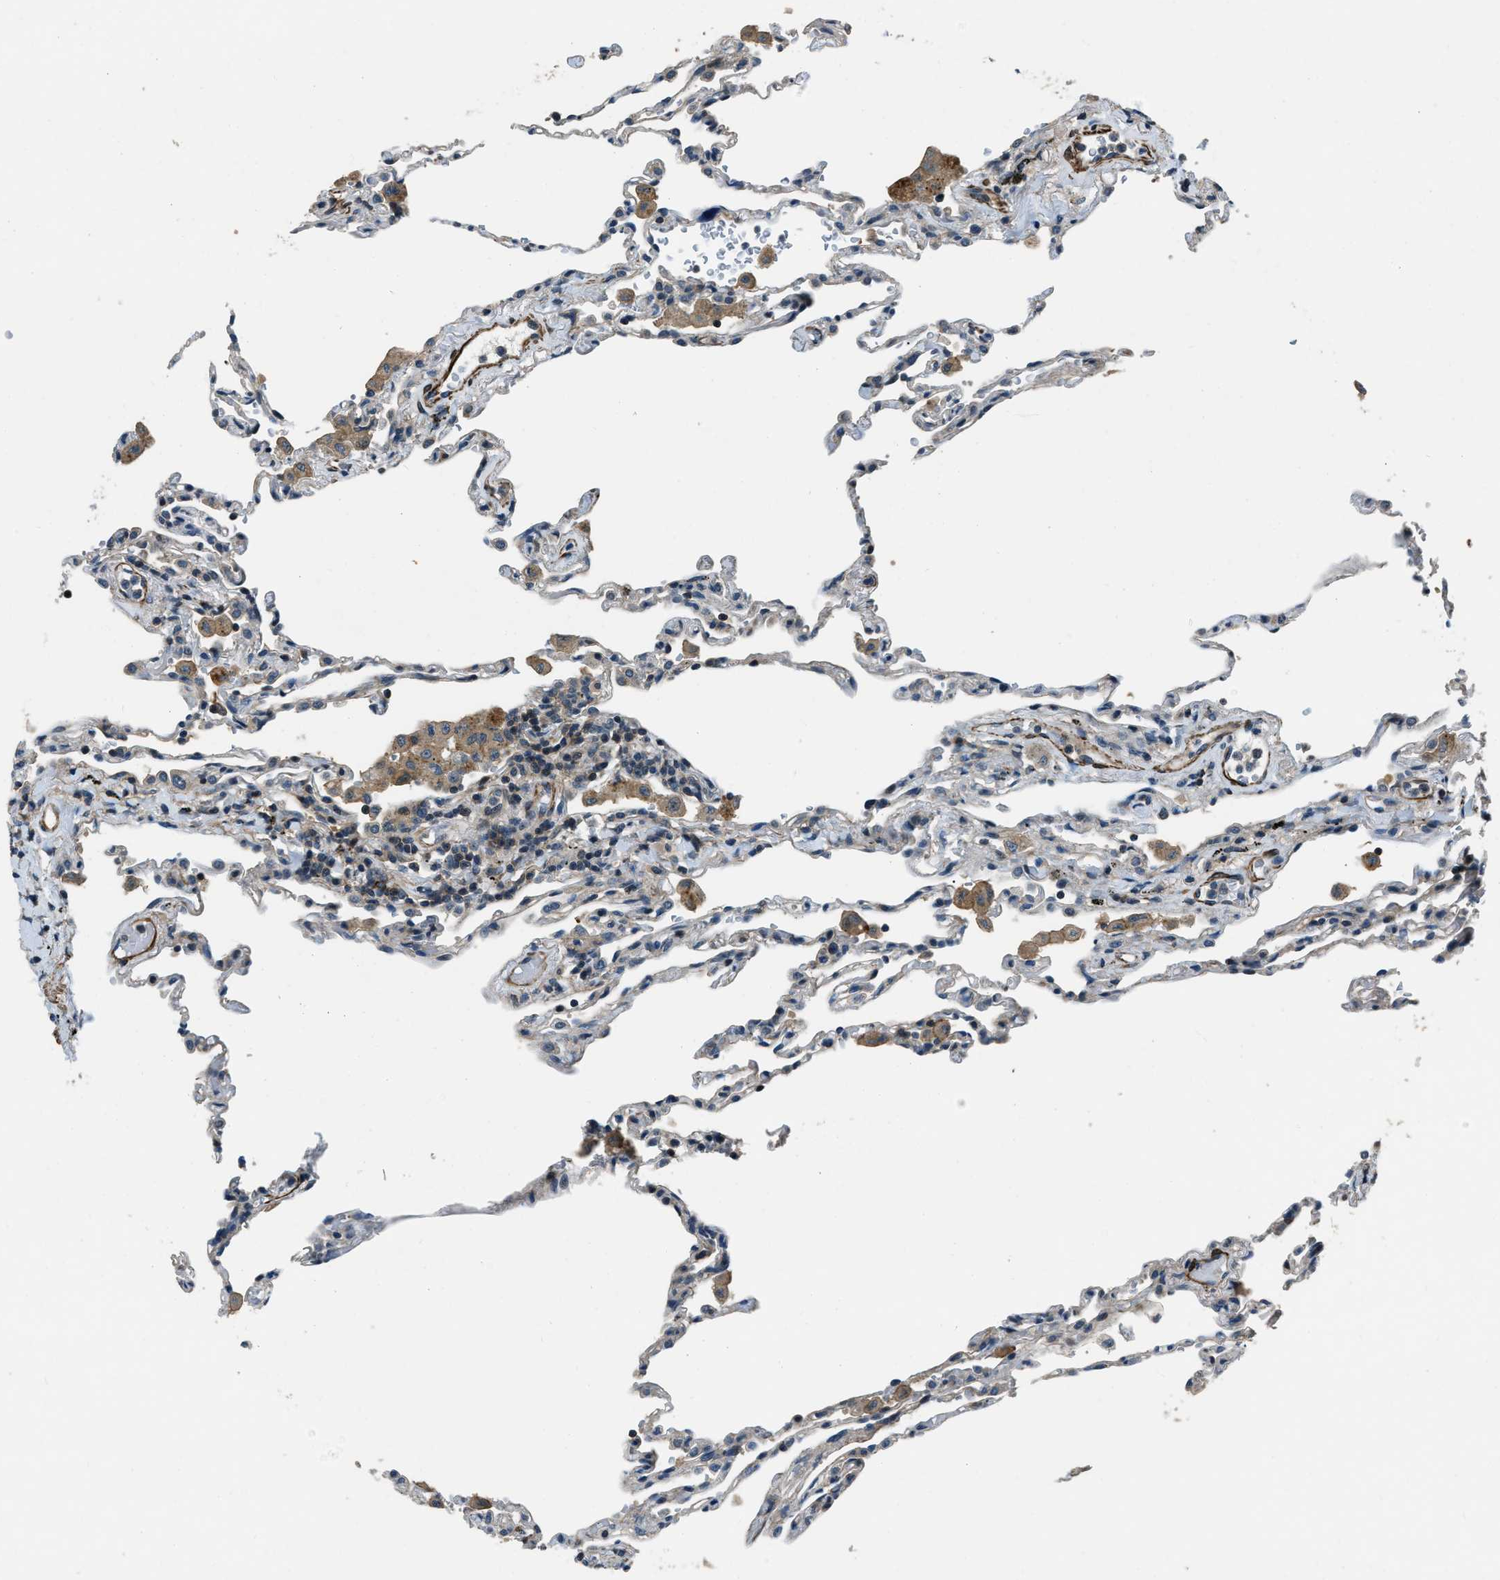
{"staining": {"intensity": "negative", "quantity": "none", "location": "none"}, "tissue": "lung", "cell_type": "Alveolar cells", "image_type": "normal", "snomed": [{"axis": "morphology", "description": "Normal tissue, NOS"}, {"axis": "topography", "description": "Lung"}], "caption": "Immunohistochemistry (IHC) of unremarkable human lung demonstrates no positivity in alveolar cells. (DAB (3,3'-diaminobenzidine) immunohistochemistry (IHC) with hematoxylin counter stain).", "gene": "NUDCD3", "patient": {"sex": "male", "age": 59}}